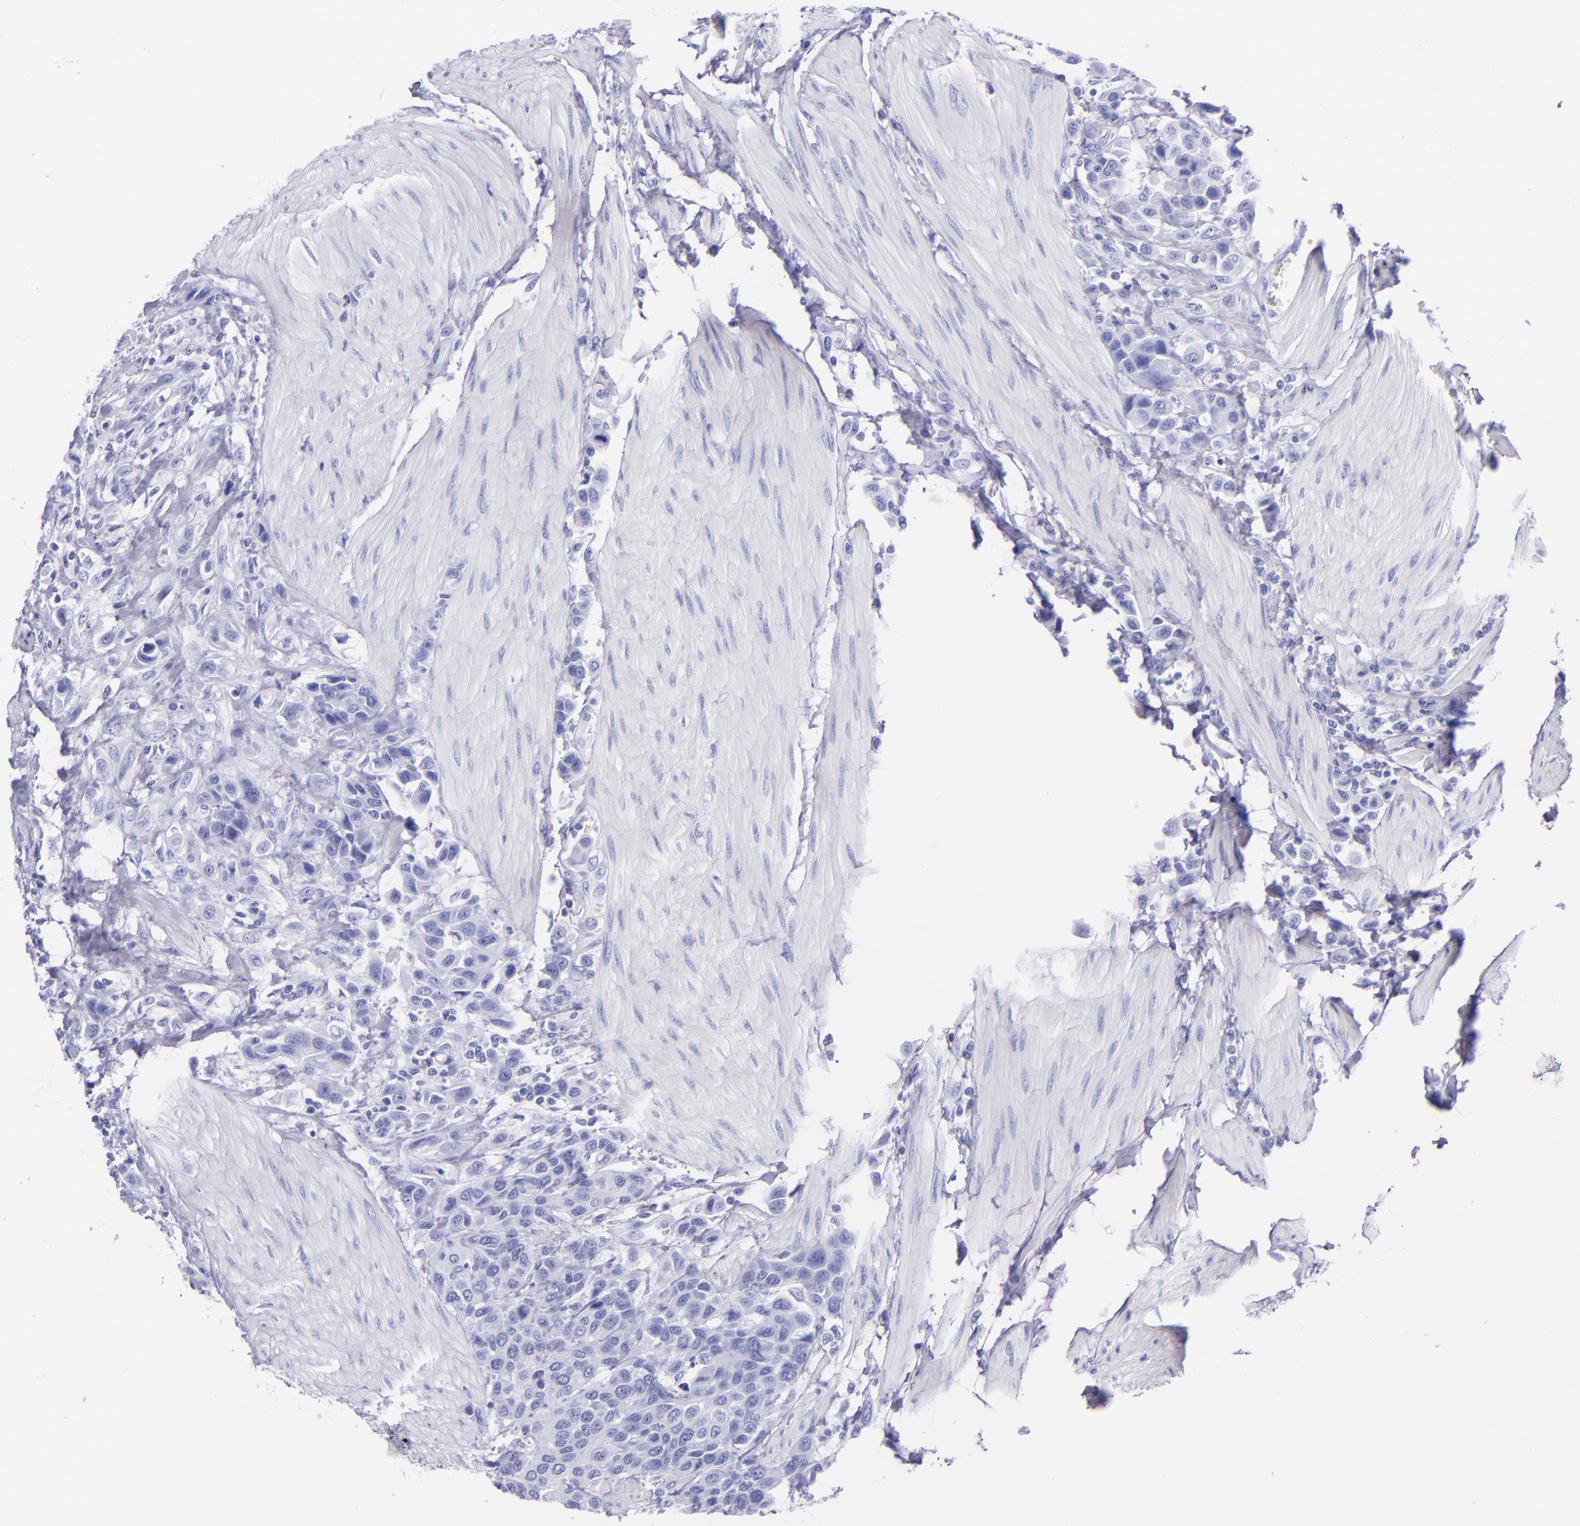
{"staining": {"intensity": "negative", "quantity": "none", "location": "none"}, "tissue": "urothelial cancer", "cell_type": "Tumor cells", "image_type": "cancer", "snomed": [{"axis": "morphology", "description": "Urothelial carcinoma, High grade"}, {"axis": "topography", "description": "Urinary bladder"}], "caption": "Immunohistochemistry image of neoplastic tissue: human urothelial cancer stained with DAB shows no significant protein expression in tumor cells. (DAB (3,3'-diaminobenzidine) immunohistochemistry visualized using brightfield microscopy, high magnification).", "gene": "LAG3", "patient": {"sex": "male", "age": 50}}